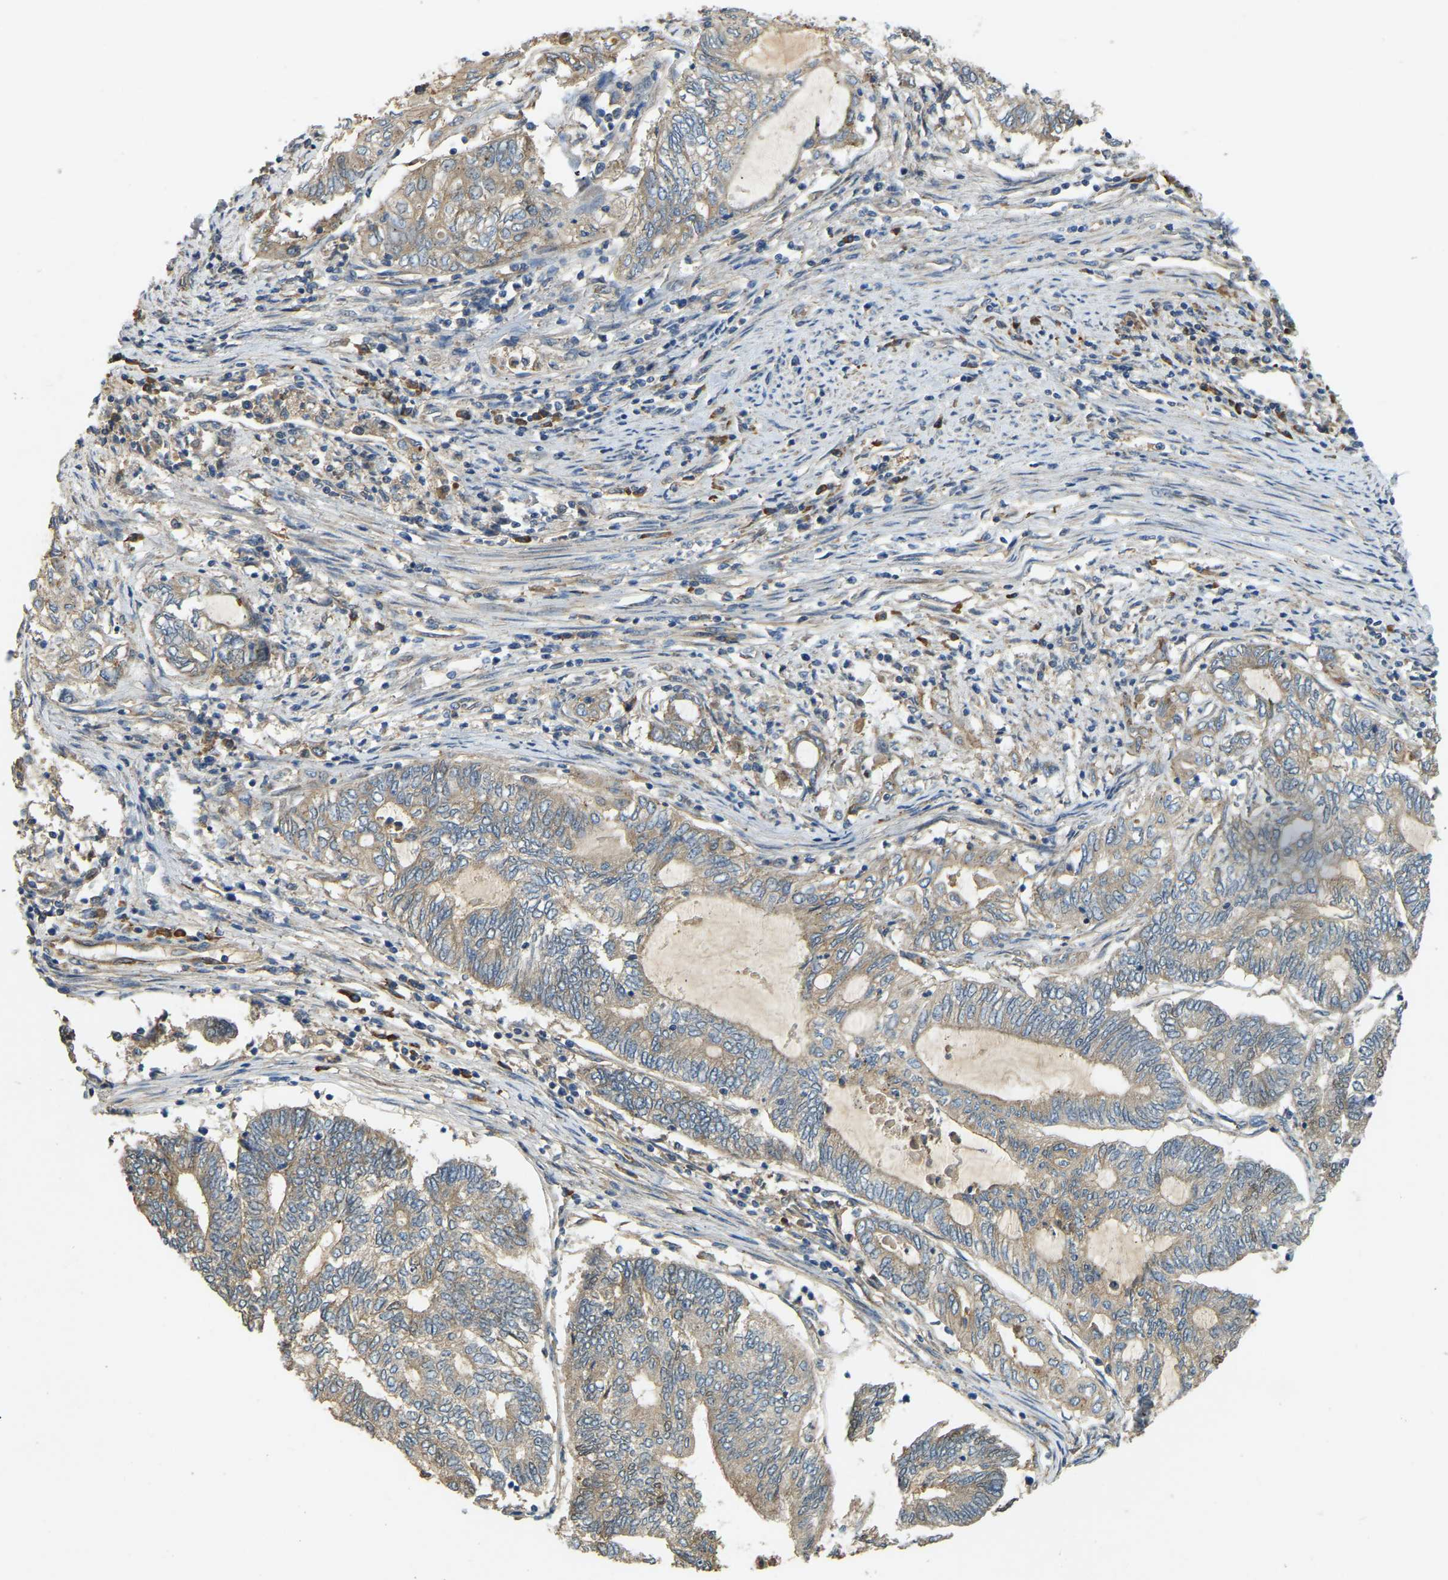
{"staining": {"intensity": "weak", "quantity": ">75%", "location": "cytoplasmic/membranous"}, "tissue": "endometrial cancer", "cell_type": "Tumor cells", "image_type": "cancer", "snomed": [{"axis": "morphology", "description": "Adenocarcinoma, NOS"}, {"axis": "topography", "description": "Uterus"}, {"axis": "topography", "description": "Endometrium"}], "caption": "Protein expression analysis of endometrial cancer (adenocarcinoma) demonstrates weak cytoplasmic/membranous positivity in approximately >75% of tumor cells. The protein is shown in brown color, while the nuclei are stained blue.", "gene": "CFLAR", "patient": {"sex": "female", "age": 70}}